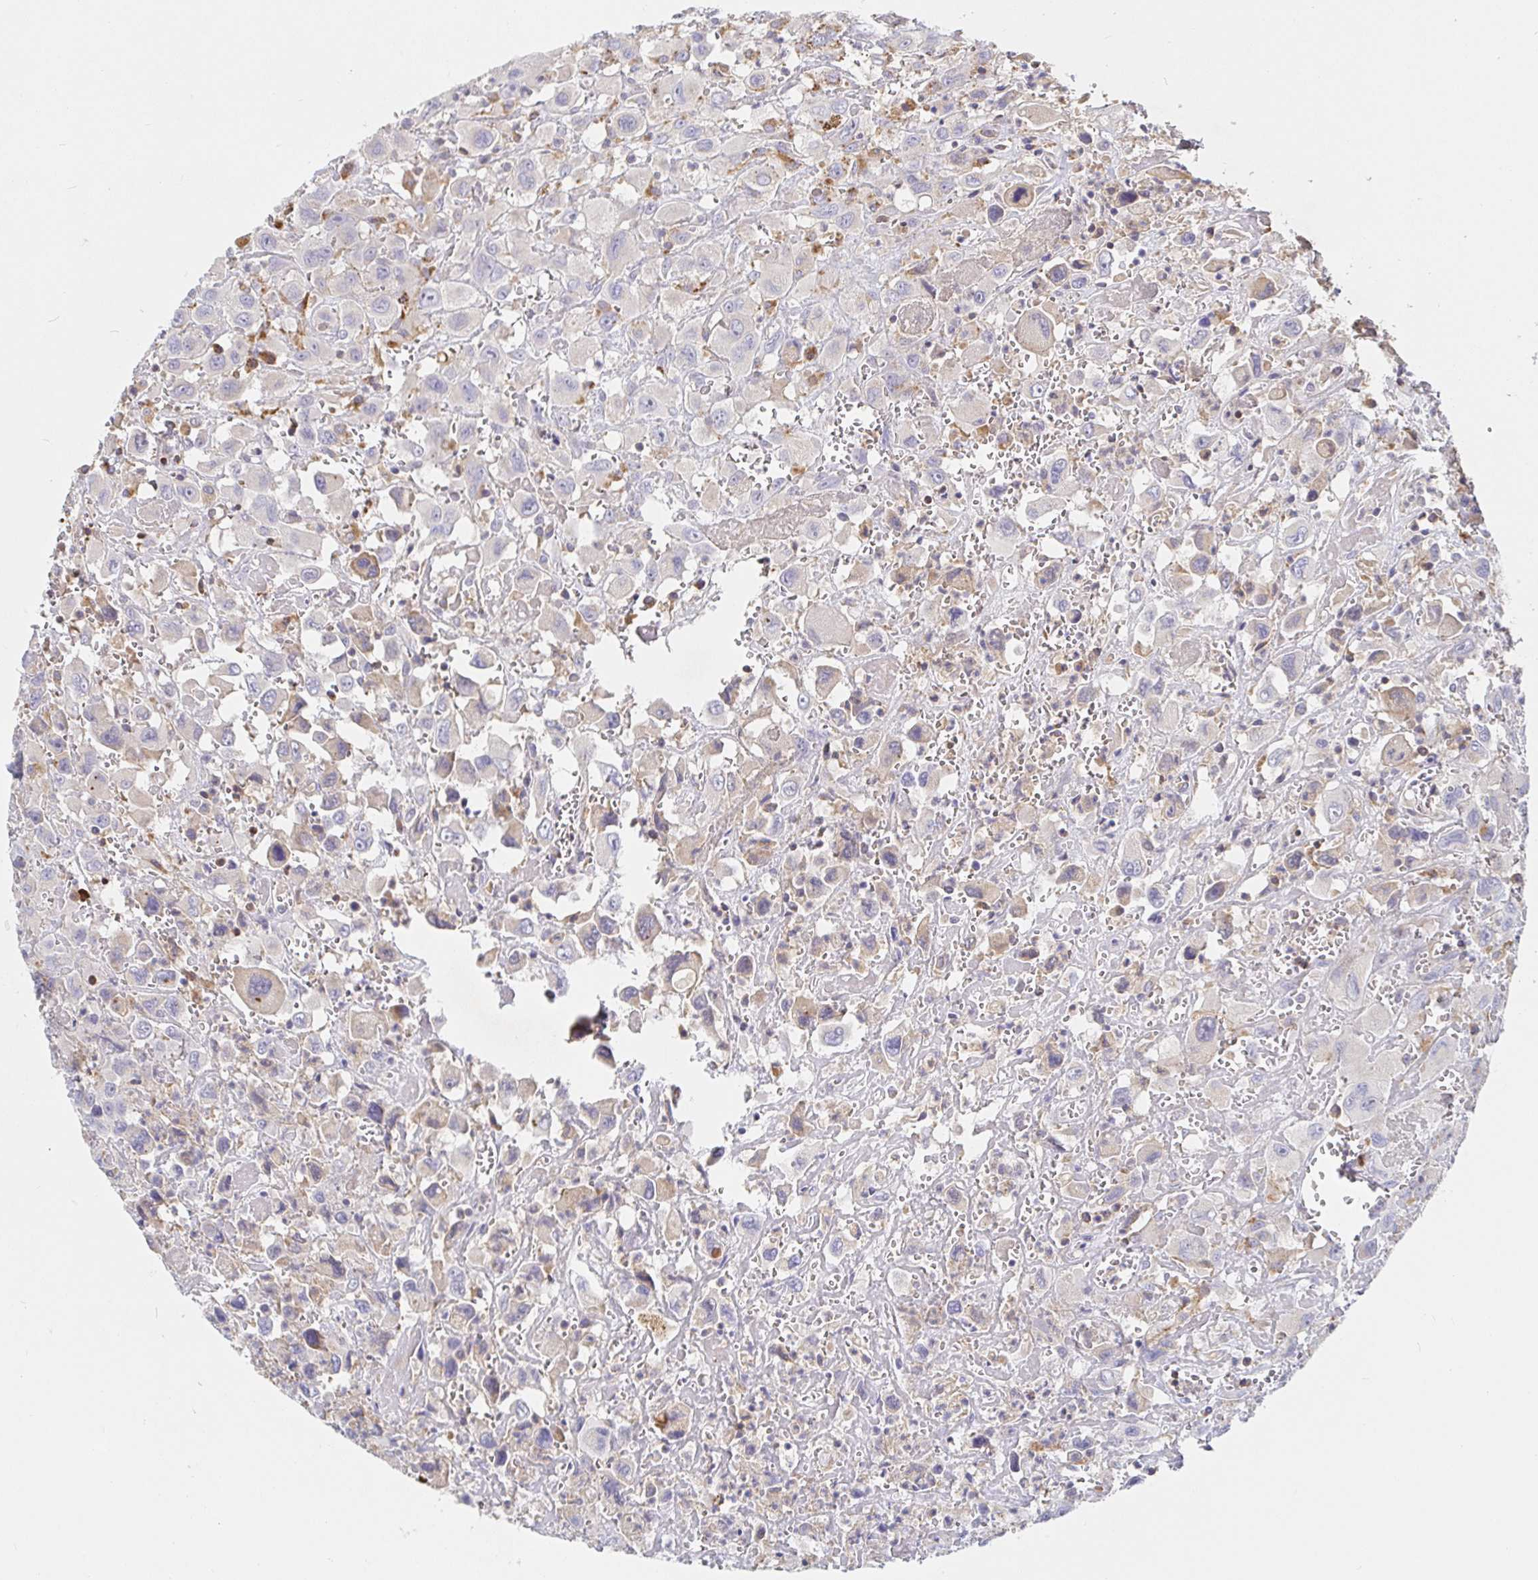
{"staining": {"intensity": "weak", "quantity": "<25%", "location": "cytoplasmic/membranous"}, "tissue": "head and neck cancer", "cell_type": "Tumor cells", "image_type": "cancer", "snomed": [{"axis": "morphology", "description": "Squamous cell carcinoma, NOS"}, {"axis": "morphology", "description": "Squamous cell carcinoma, metastatic, NOS"}, {"axis": "topography", "description": "Oral tissue"}, {"axis": "topography", "description": "Head-Neck"}], "caption": "Immunohistochemistry image of neoplastic tissue: head and neck cancer (metastatic squamous cell carcinoma) stained with DAB (3,3'-diaminobenzidine) reveals no significant protein positivity in tumor cells.", "gene": "IRAK2", "patient": {"sex": "female", "age": 85}}